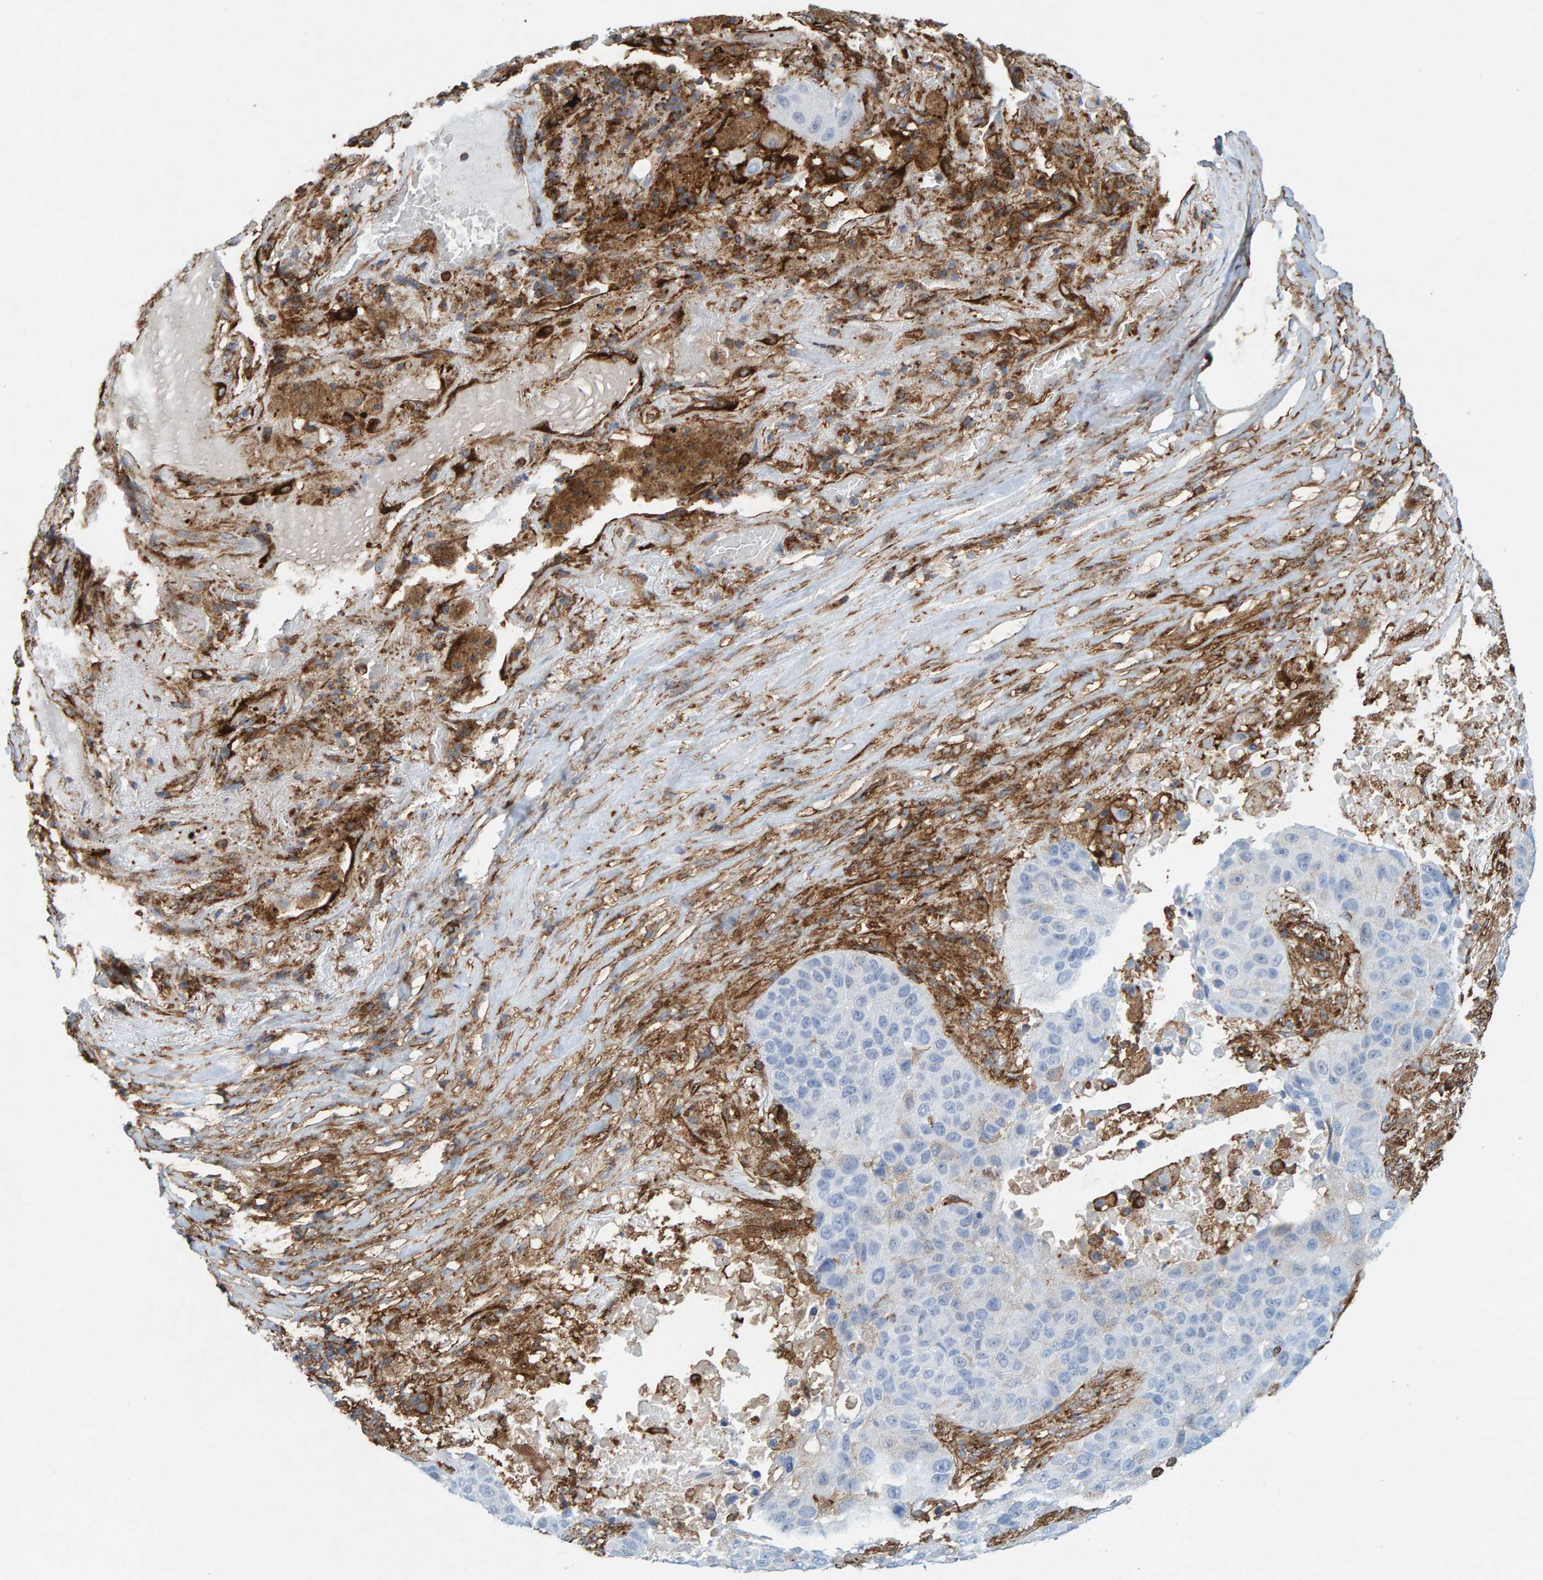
{"staining": {"intensity": "negative", "quantity": "none", "location": "none"}, "tissue": "lung cancer", "cell_type": "Tumor cells", "image_type": "cancer", "snomed": [{"axis": "morphology", "description": "Squamous cell carcinoma, NOS"}, {"axis": "topography", "description": "Lung"}], "caption": "Image shows no significant protein expression in tumor cells of lung squamous cell carcinoma.", "gene": "MVP", "patient": {"sex": "male", "age": 57}}